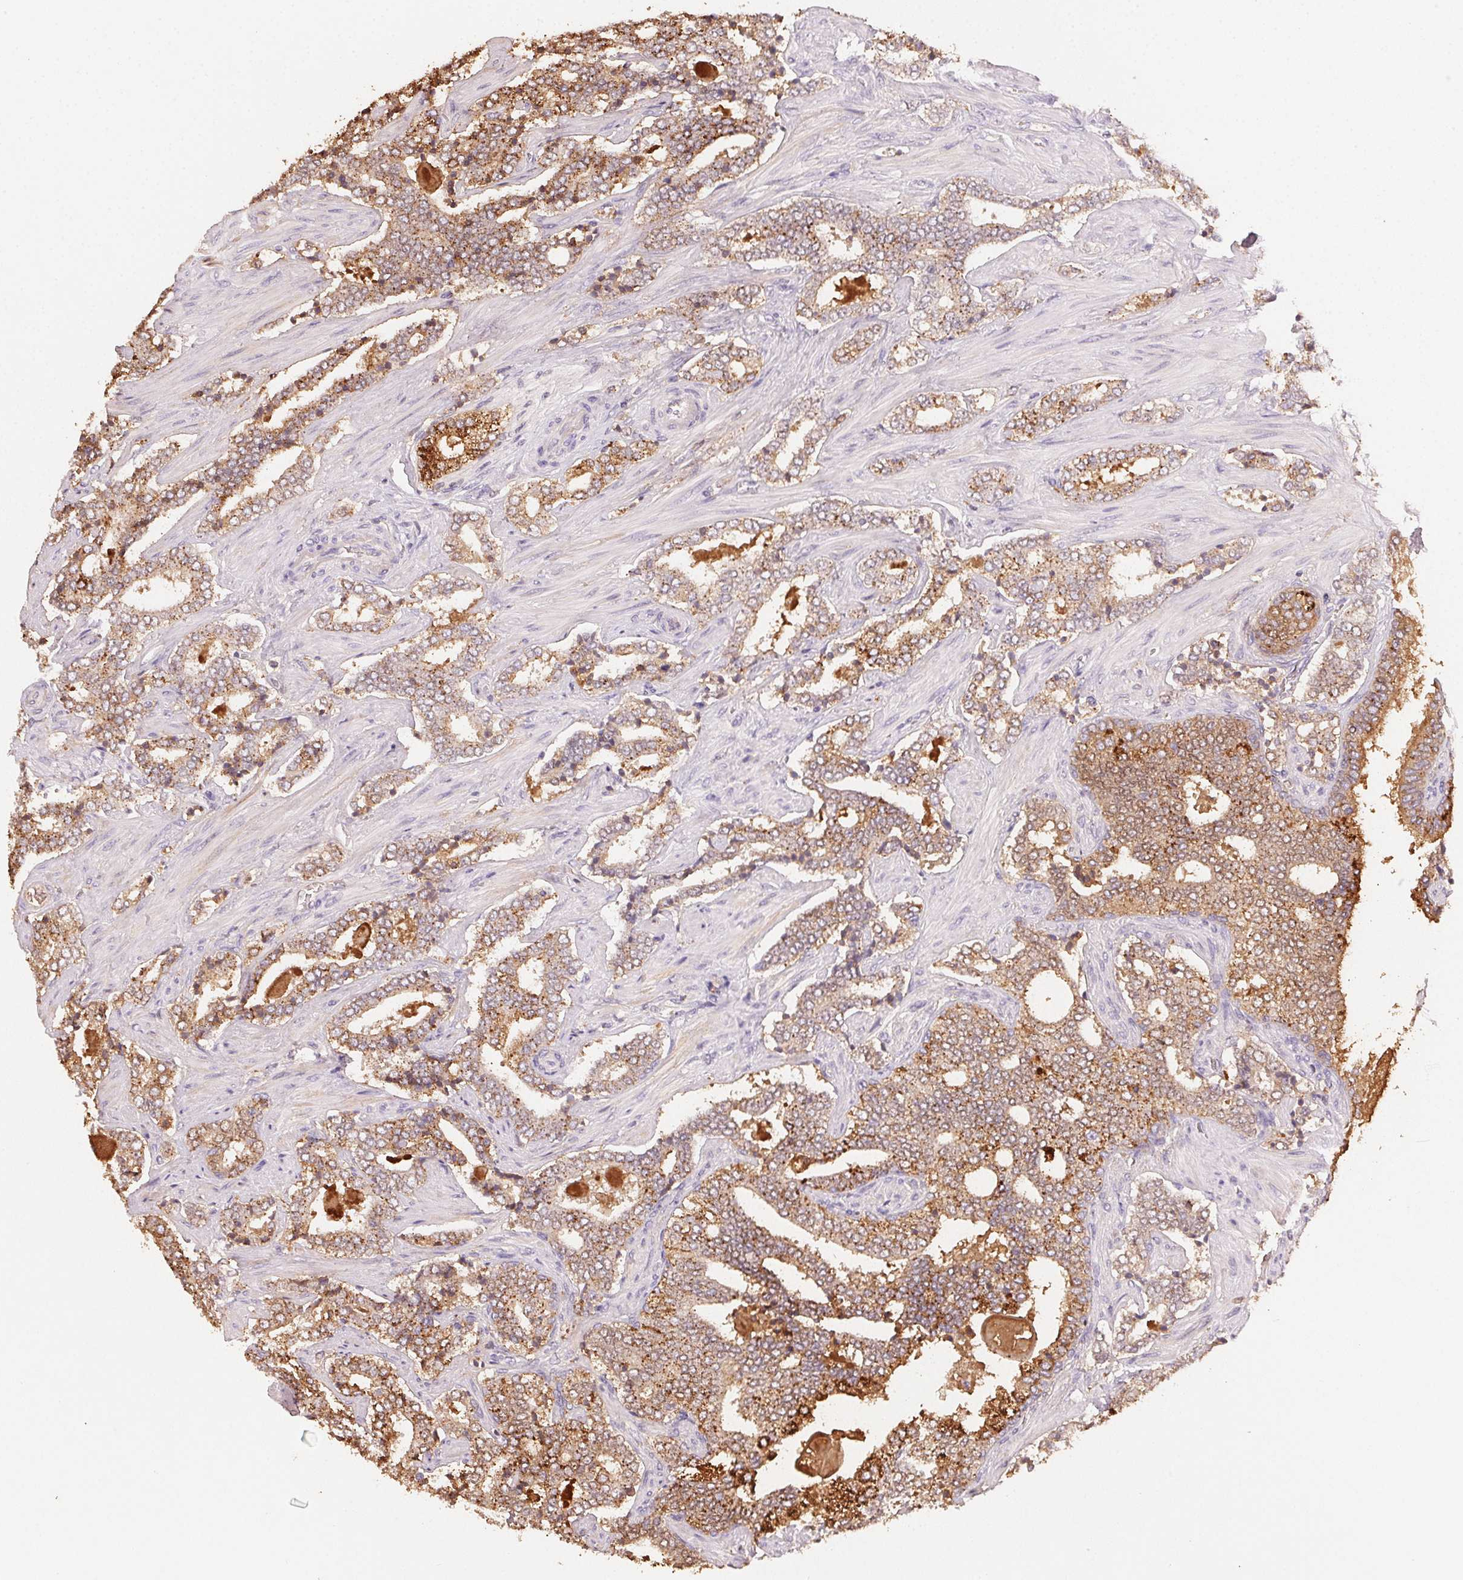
{"staining": {"intensity": "moderate", "quantity": ">75%", "location": "cytoplasmic/membranous"}, "tissue": "prostate cancer", "cell_type": "Tumor cells", "image_type": "cancer", "snomed": [{"axis": "morphology", "description": "Adenocarcinoma, High grade"}, {"axis": "topography", "description": "Prostate"}], "caption": "Immunohistochemical staining of human prostate adenocarcinoma (high-grade) shows moderate cytoplasmic/membranous protein staining in approximately >75% of tumor cells.", "gene": "ACP3", "patient": {"sex": "male", "age": 60}}